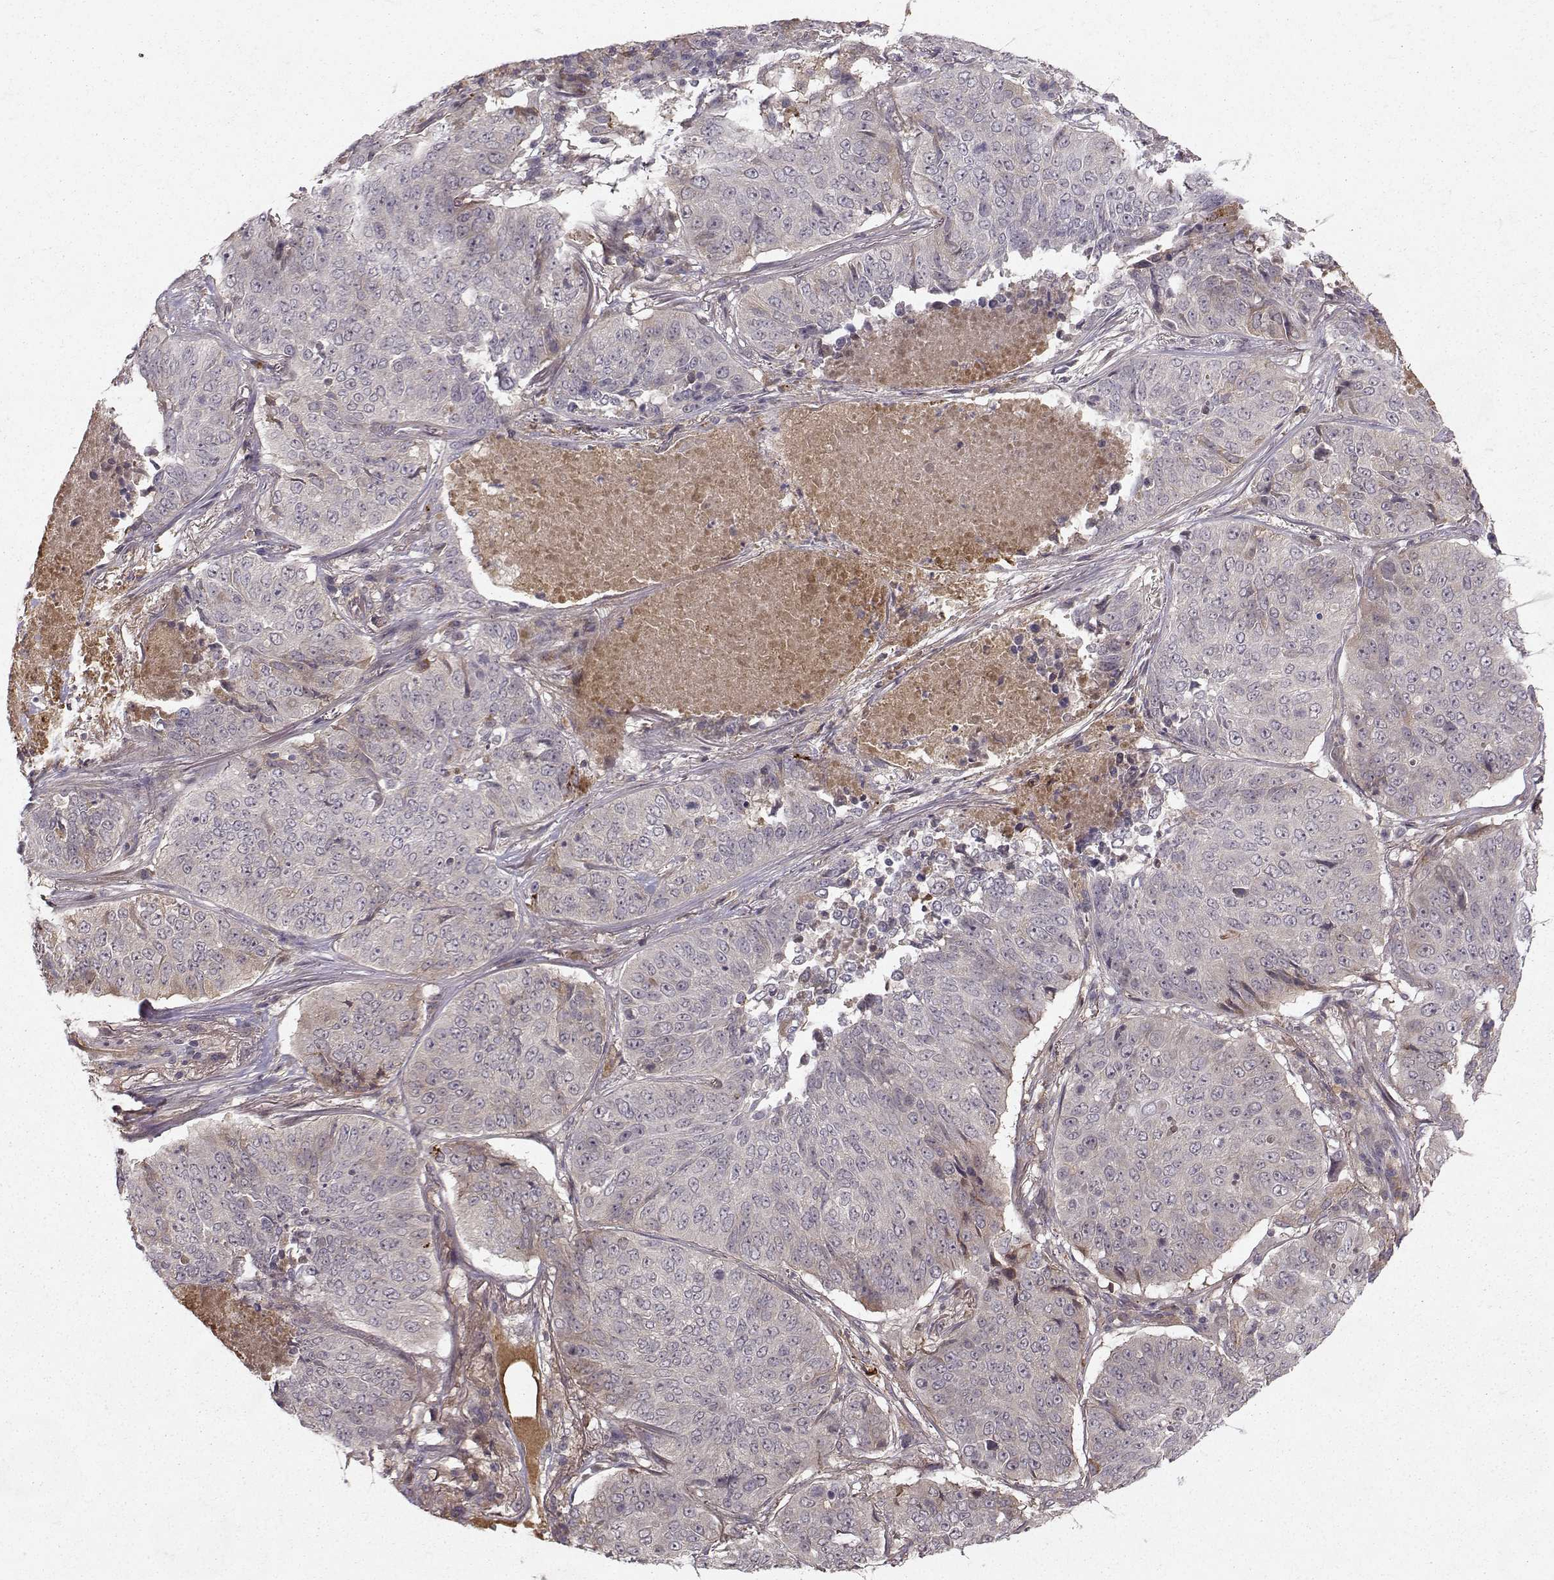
{"staining": {"intensity": "negative", "quantity": "none", "location": "none"}, "tissue": "lung cancer", "cell_type": "Tumor cells", "image_type": "cancer", "snomed": [{"axis": "morphology", "description": "Normal tissue, NOS"}, {"axis": "morphology", "description": "Squamous cell carcinoma, NOS"}, {"axis": "topography", "description": "Bronchus"}, {"axis": "topography", "description": "Lung"}], "caption": "An image of lung cancer (squamous cell carcinoma) stained for a protein shows no brown staining in tumor cells. The staining is performed using DAB (3,3'-diaminobenzidine) brown chromogen with nuclei counter-stained in using hematoxylin.", "gene": "WNT6", "patient": {"sex": "male", "age": 64}}